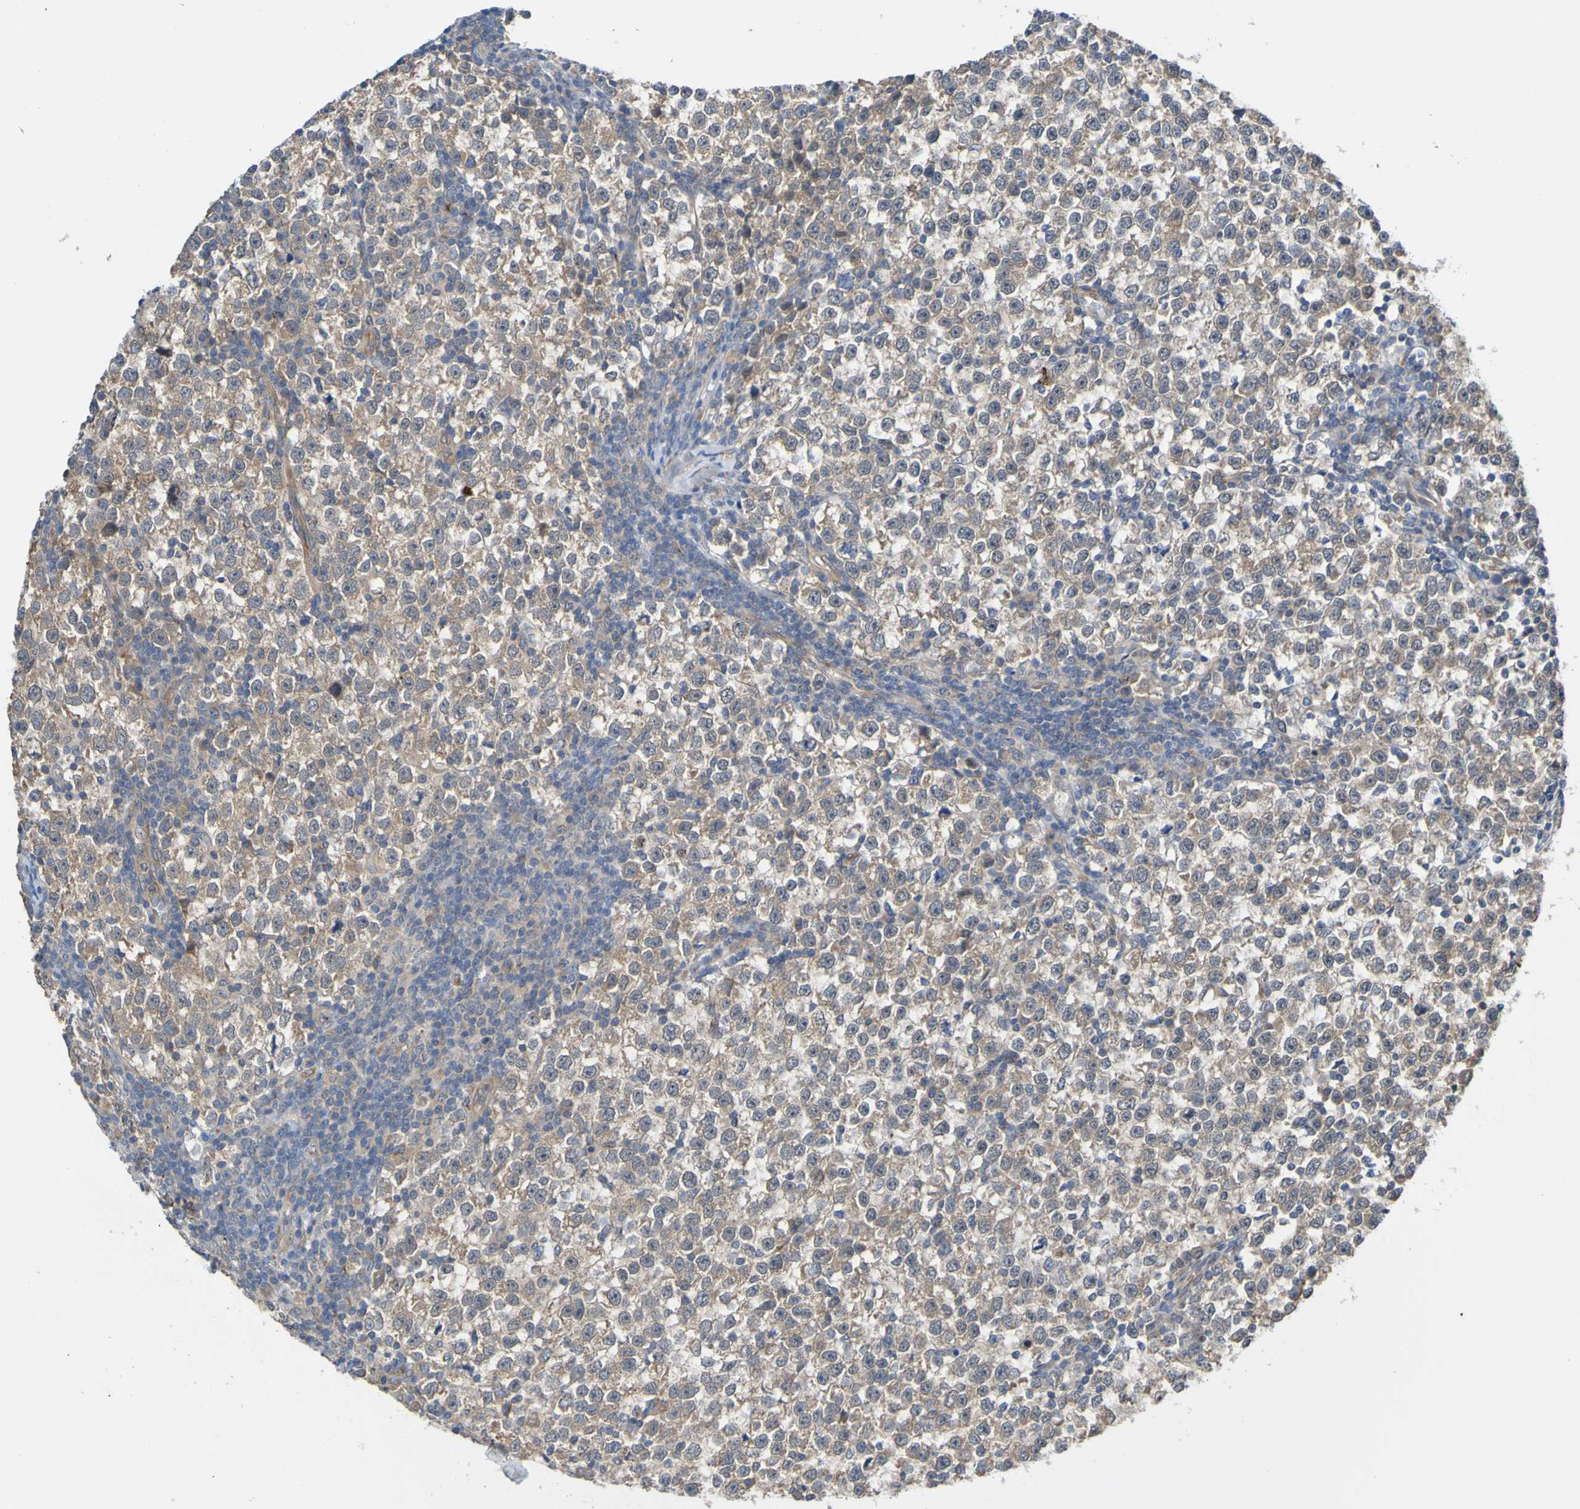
{"staining": {"intensity": "weak", "quantity": "<25%", "location": "cytoplasmic/membranous"}, "tissue": "testis cancer", "cell_type": "Tumor cells", "image_type": "cancer", "snomed": [{"axis": "morphology", "description": "Seminoma, NOS"}, {"axis": "topography", "description": "Testis"}], "caption": "DAB immunohistochemical staining of human testis cancer demonstrates no significant expression in tumor cells.", "gene": "ST8SIA6", "patient": {"sex": "male", "age": 43}}